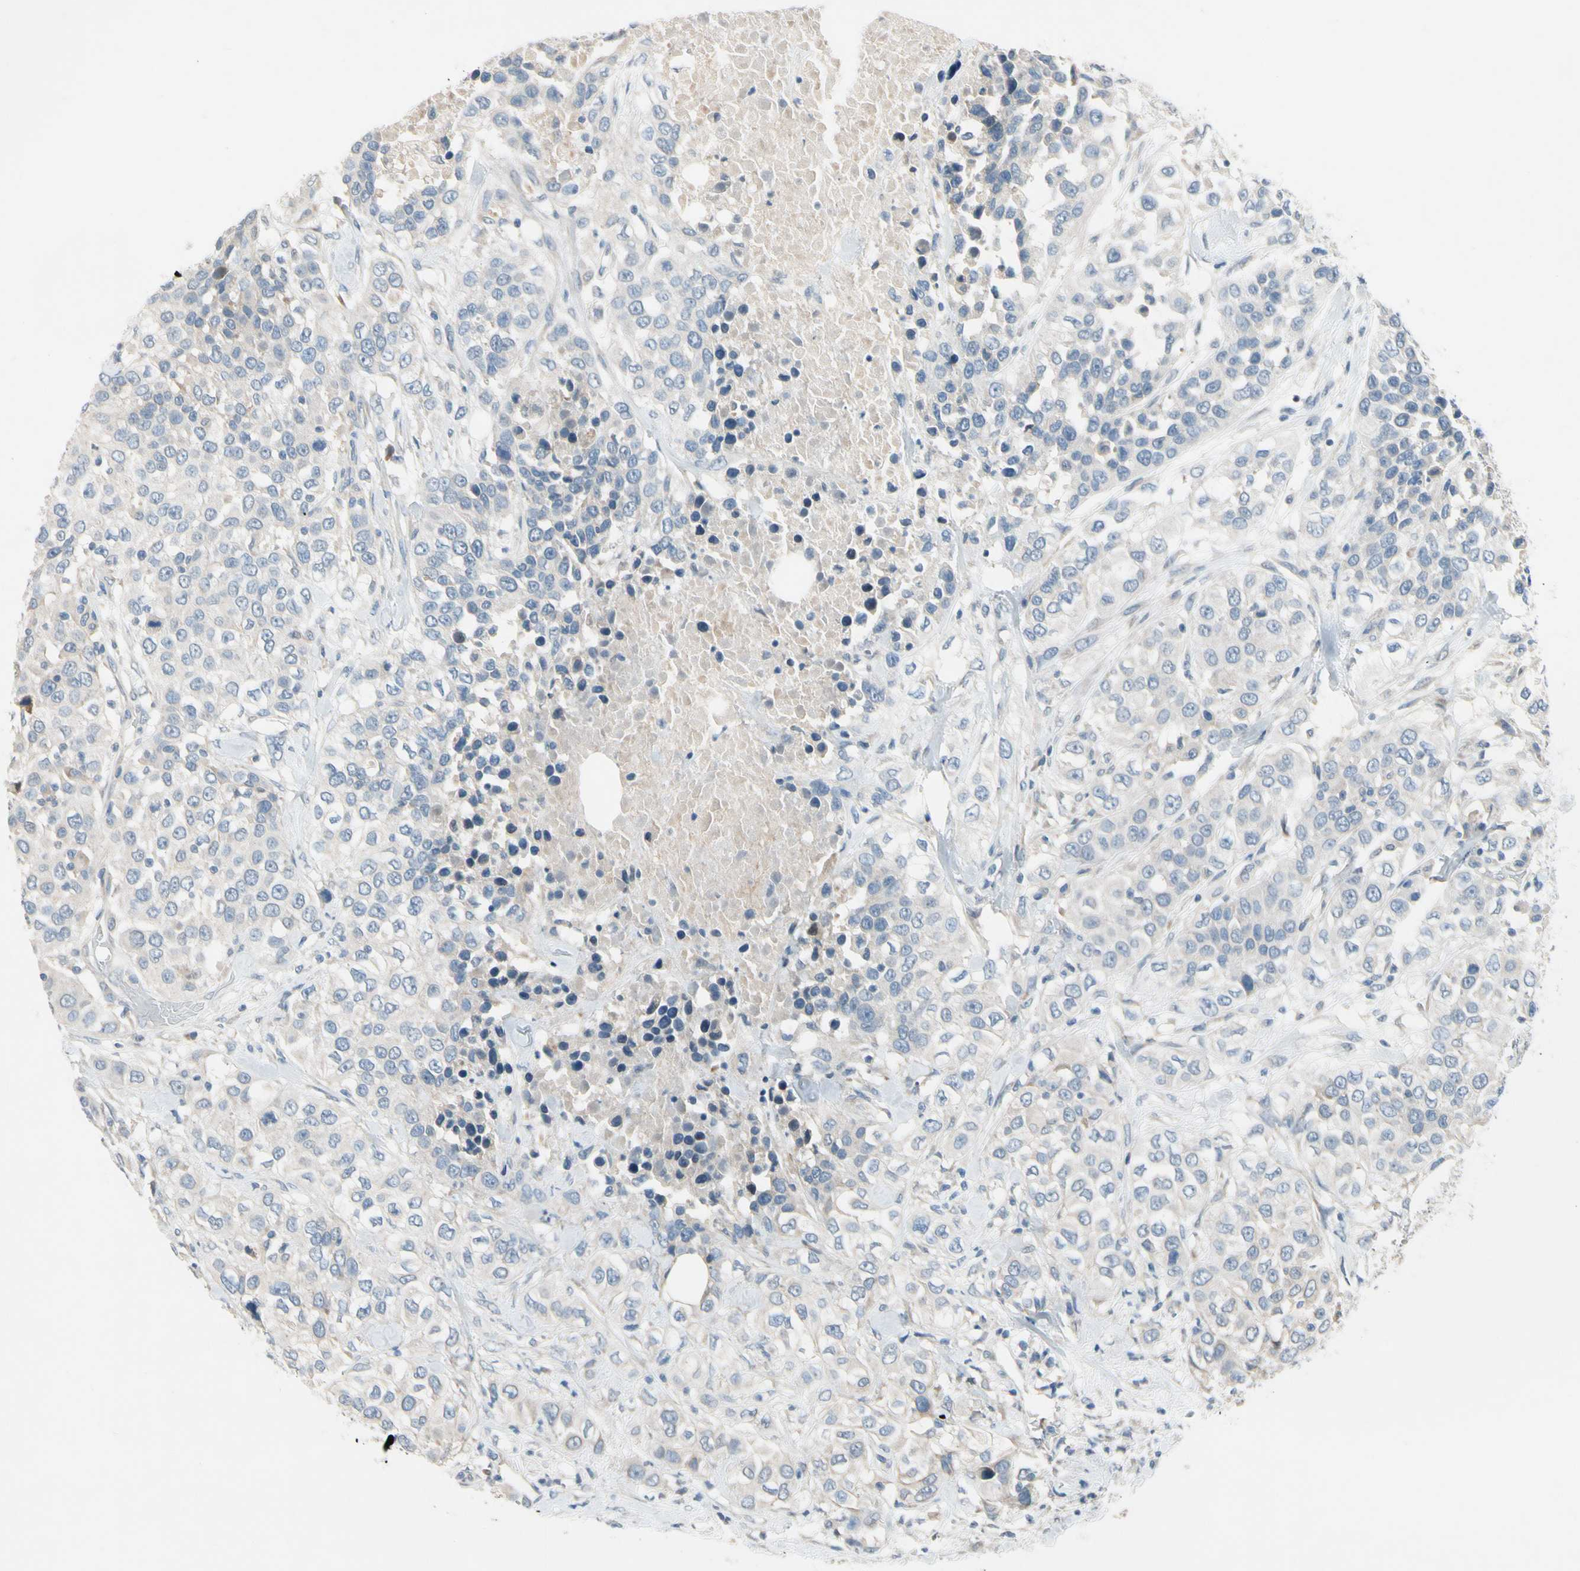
{"staining": {"intensity": "negative", "quantity": "none", "location": "none"}, "tissue": "urothelial cancer", "cell_type": "Tumor cells", "image_type": "cancer", "snomed": [{"axis": "morphology", "description": "Urothelial carcinoma, High grade"}, {"axis": "topography", "description": "Urinary bladder"}], "caption": "This is an immunohistochemistry (IHC) histopathology image of urothelial cancer. There is no staining in tumor cells.", "gene": "PIP5K1B", "patient": {"sex": "female", "age": 80}}